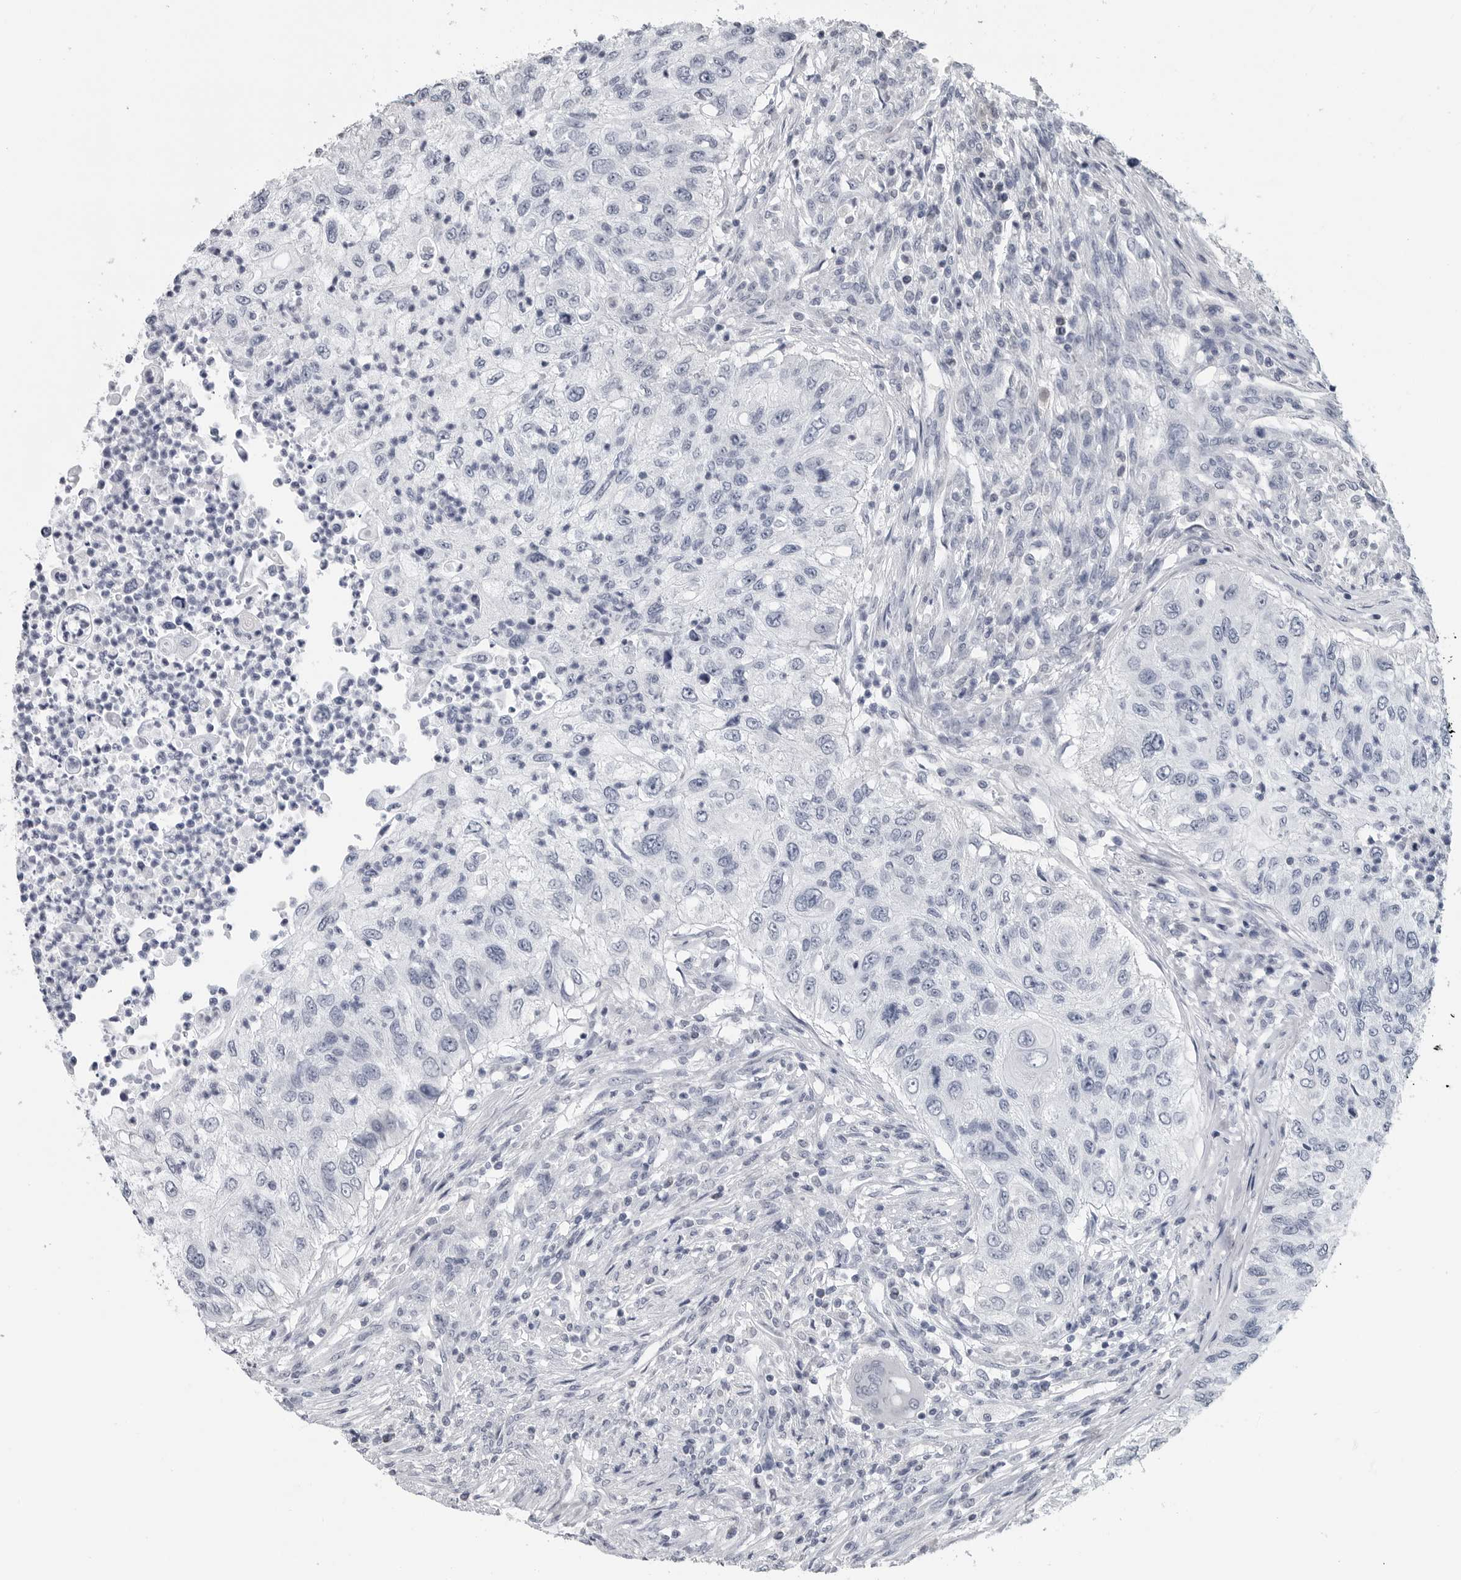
{"staining": {"intensity": "negative", "quantity": "none", "location": "none"}, "tissue": "urothelial cancer", "cell_type": "Tumor cells", "image_type": "cancer", "snomed": [{"axis": "morphology", "description": "Urothelial carcinoma, High grade"}, {"axis": "topography", "description": "Urinary bladder"}], "caption": "An immunohistochemistry (IHC) micrograph of urothelial carcinoma (high-grade) is shown. There is no staining in tumor cells of urothelial carcinoma (high-grade).", "gene": "AMPD1", "patient": {"sex": "female", "age": 60}}